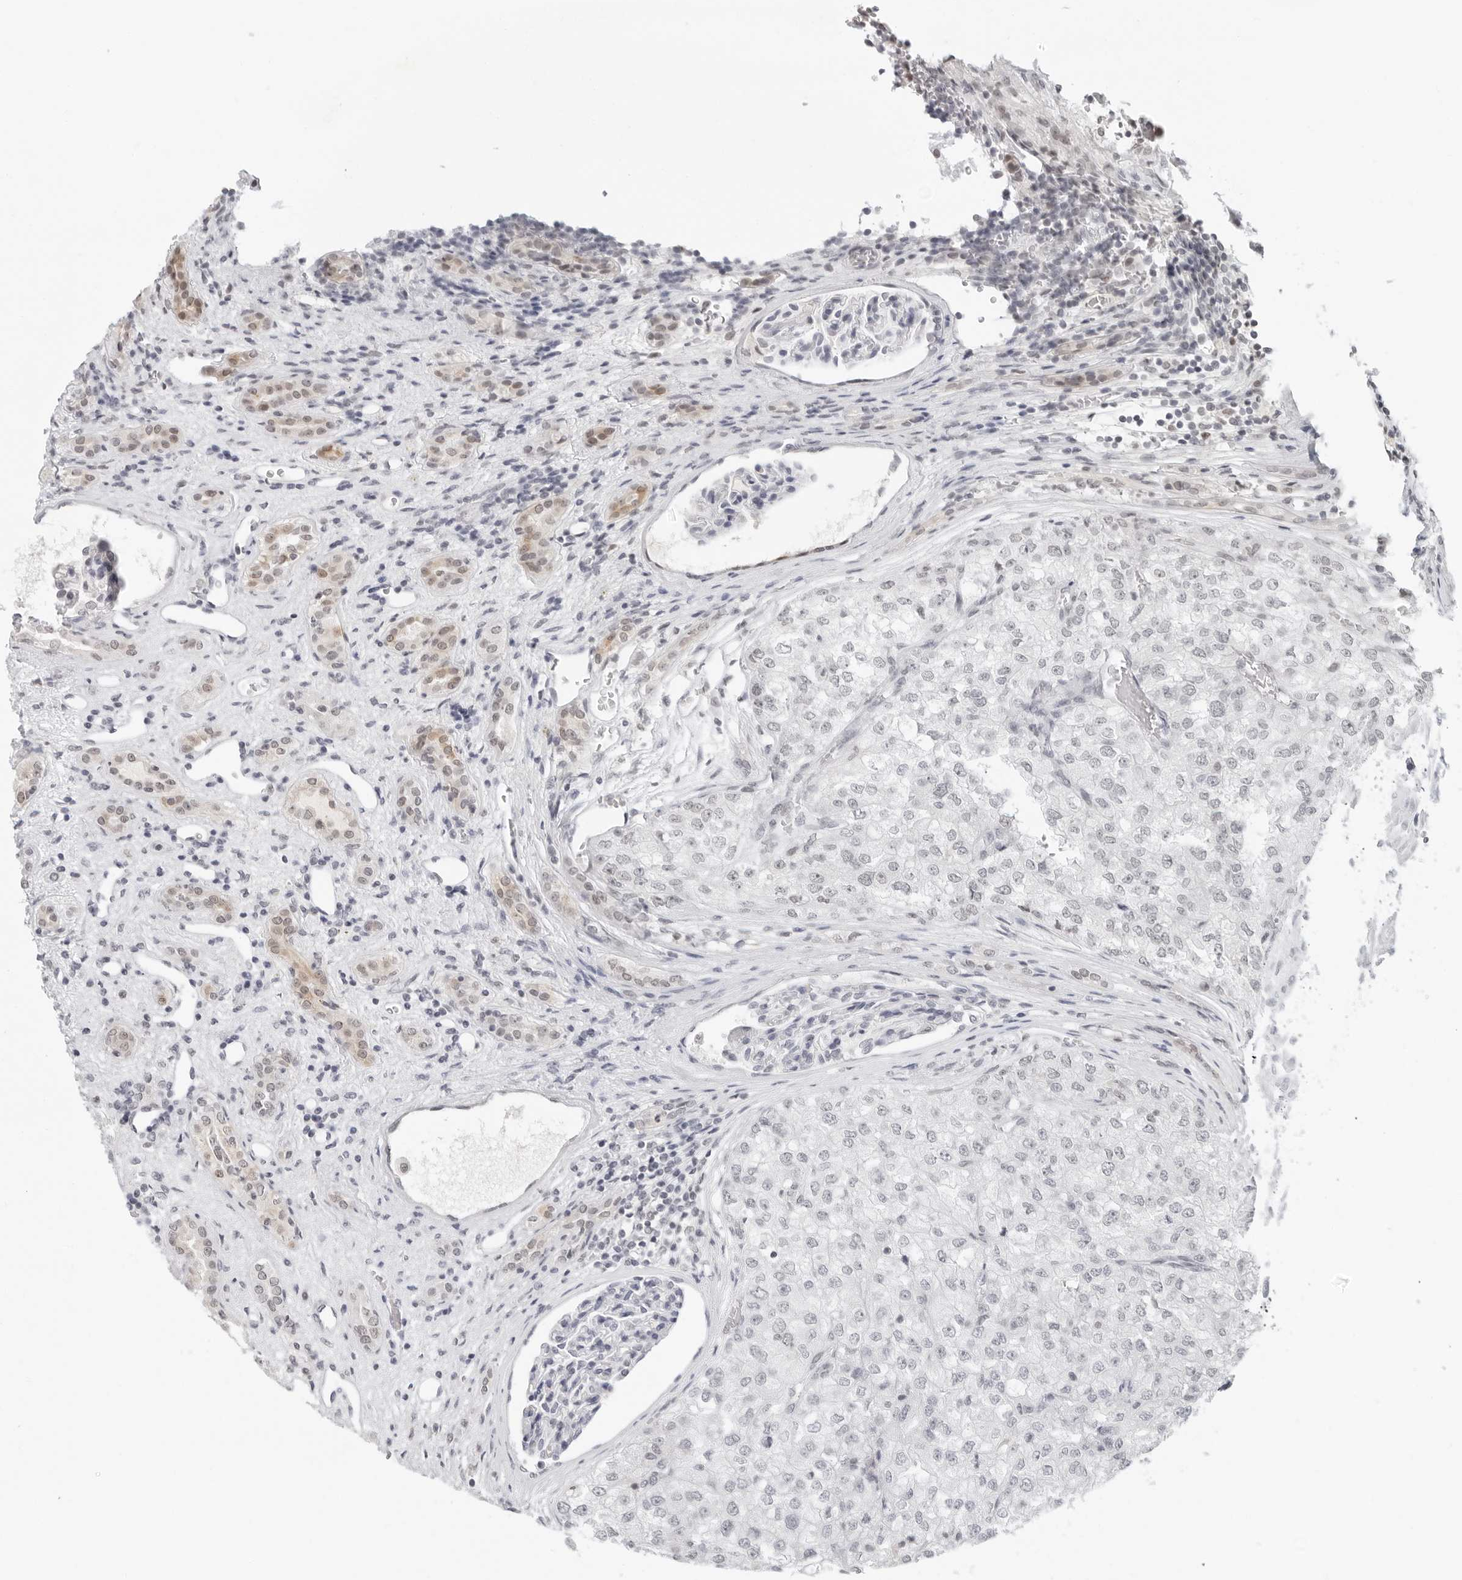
{"staining": {"intensity": "negative", "quantity": "none", "location": "none"}, "tissue": "renal cancer", "cell_type": "Tumor cells", "image_type": "cancer", "snomed": [{"axis": "morphology", "description": "Adenocarcinoma, NOS"}, {"axis": "topography", "description": "Kidney"}], "caption": "The IHC photomicrograph has no significant expression in tumor cells of renal cancer tissue.", "gene": "FLG2", "patient": {"sex": "female", "age": 54}}